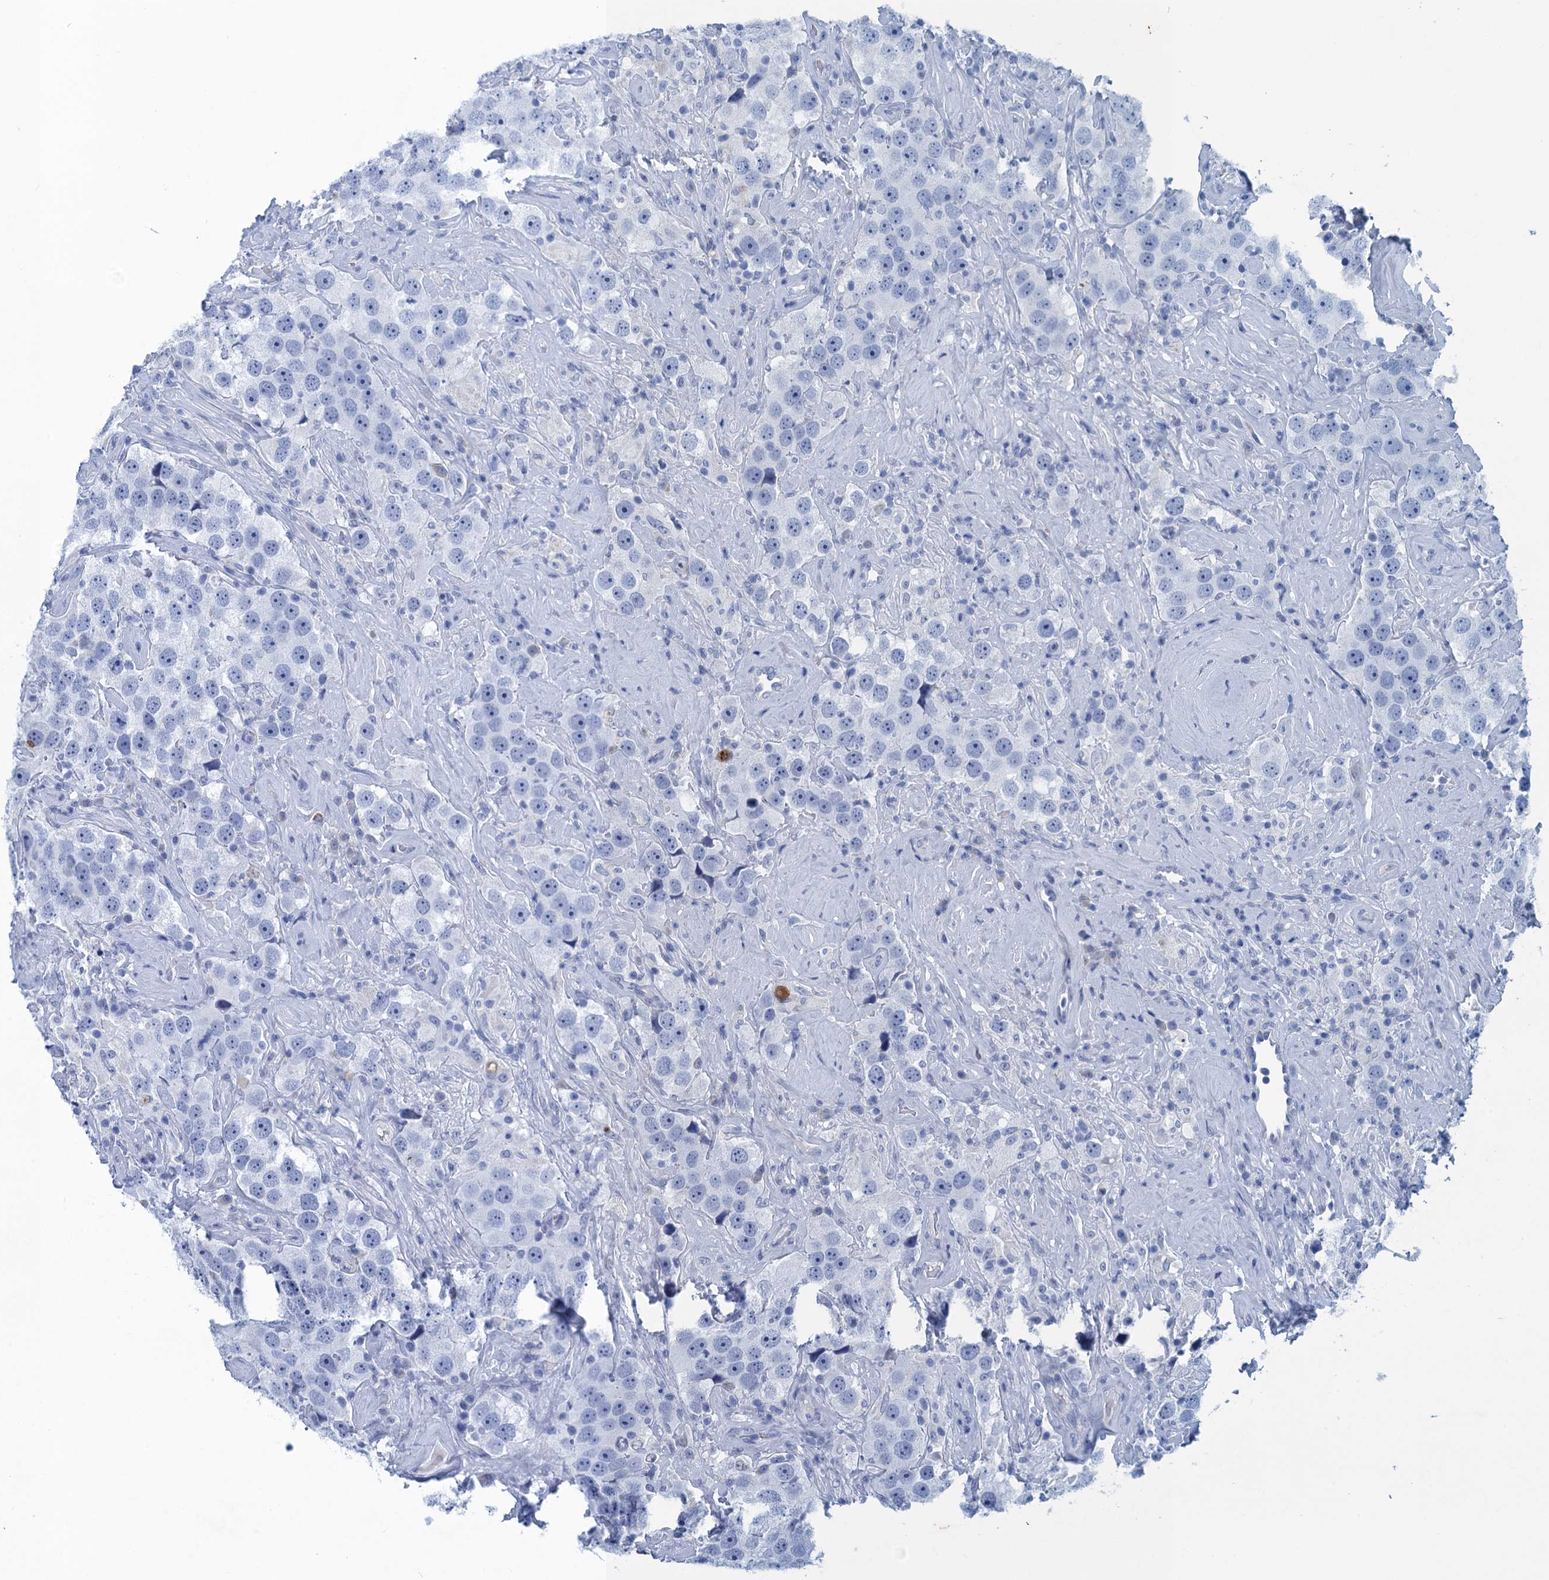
{"staining": {"intensity": "negative", "quantity": "none", "location": "none"}, "tissue": "testis cancer", "cell_type": "Tumor cells", "image_type": "cancer", "snomed": [{"axis": "morphology", "description": "Seminoma, NOS"}, {"axis": "topography", "description": "Testis"}], "caption": "DAB immunohistochemical staining of human testis seminoma displays no significant positivity in tumor cells.", "gene": "SCEL", "patient": {"sex": "male", "age": 49}}